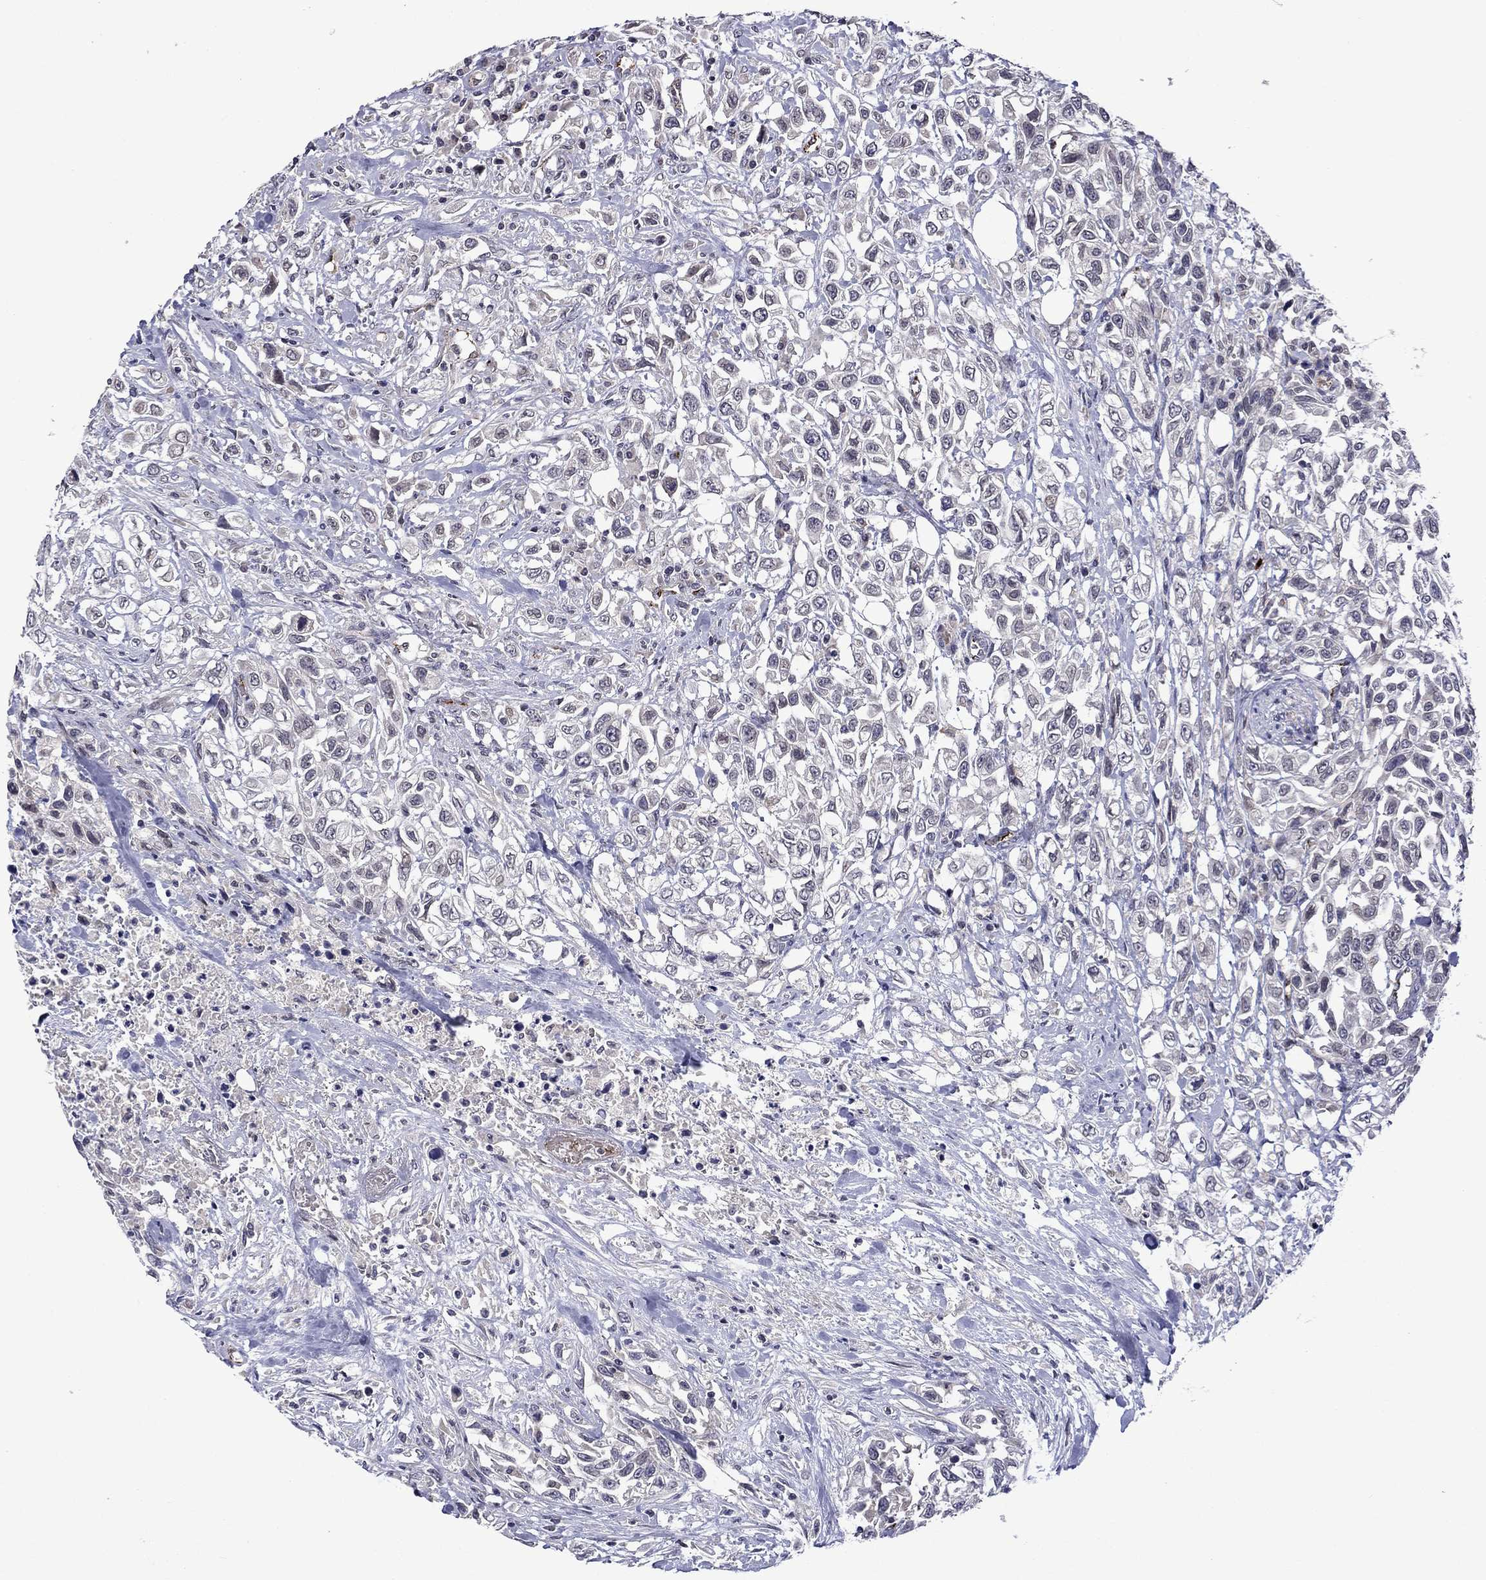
{"staining": {"intensity": "negative", "quantity": "none", "location": "none"}, "tissue": "urothelial cancer", "cell_type": "Tumor cells", "image_type": "cancer", "snomed": [{"axis": "morphology", "description": "Urothelial carcinoma, High grade"}, {"axis": "topography", "description": "Urinary bladder"}], "caption": "Protein analysis of high-grade urothelial carcinoma exhibits no significant expression in tumor cells.", "gene": "SLITRK1", "patient": {"sex": "female", "age": 56}}